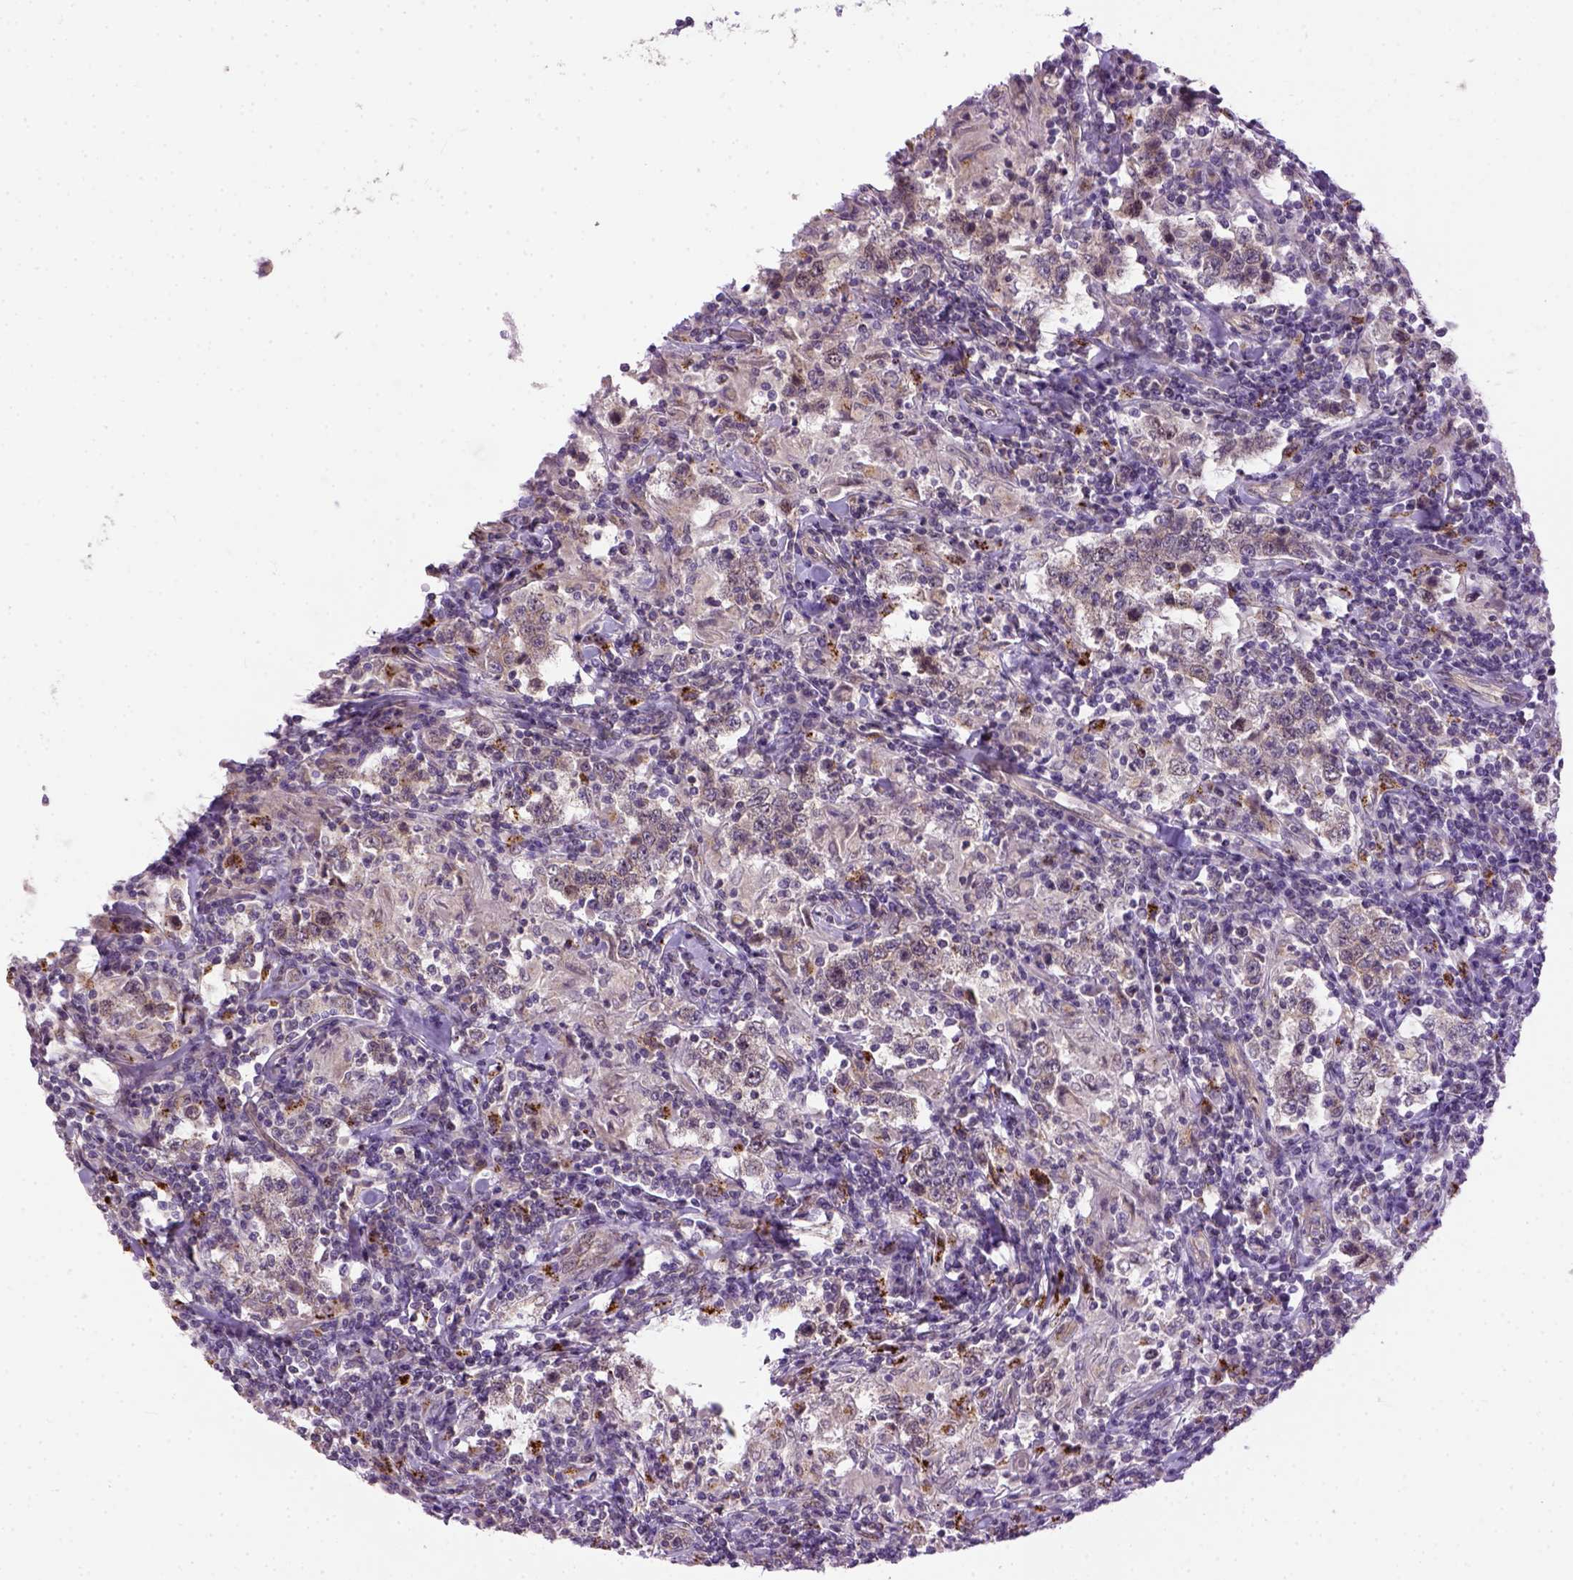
{"staining": {"intensity": "weak", "quantity": "<25%", "location": "cytoplasmic/membranous"}, "tissue": "testis cancer", "cell_type": "Tumor cells", "image_type": "cancer", "snomed": [{"axis": "morphology", "description": "Seminoma, NOS"}, {"axis": "morphology", "description": "Carcinoma, Embryonal, NOS"}, {"axis": "topography", "description": "Testis"}], "caption": "Immunohistochemistry (IHC) photomicrograph of neoplastic tissue: testis cancer (seminoma) stained with DAB (3,3'-diaminobenzidine) exhibits no significant protein staining in tumor cells.", "gene": "KAZN", "patient": {"sex": "male", "age": 41}}